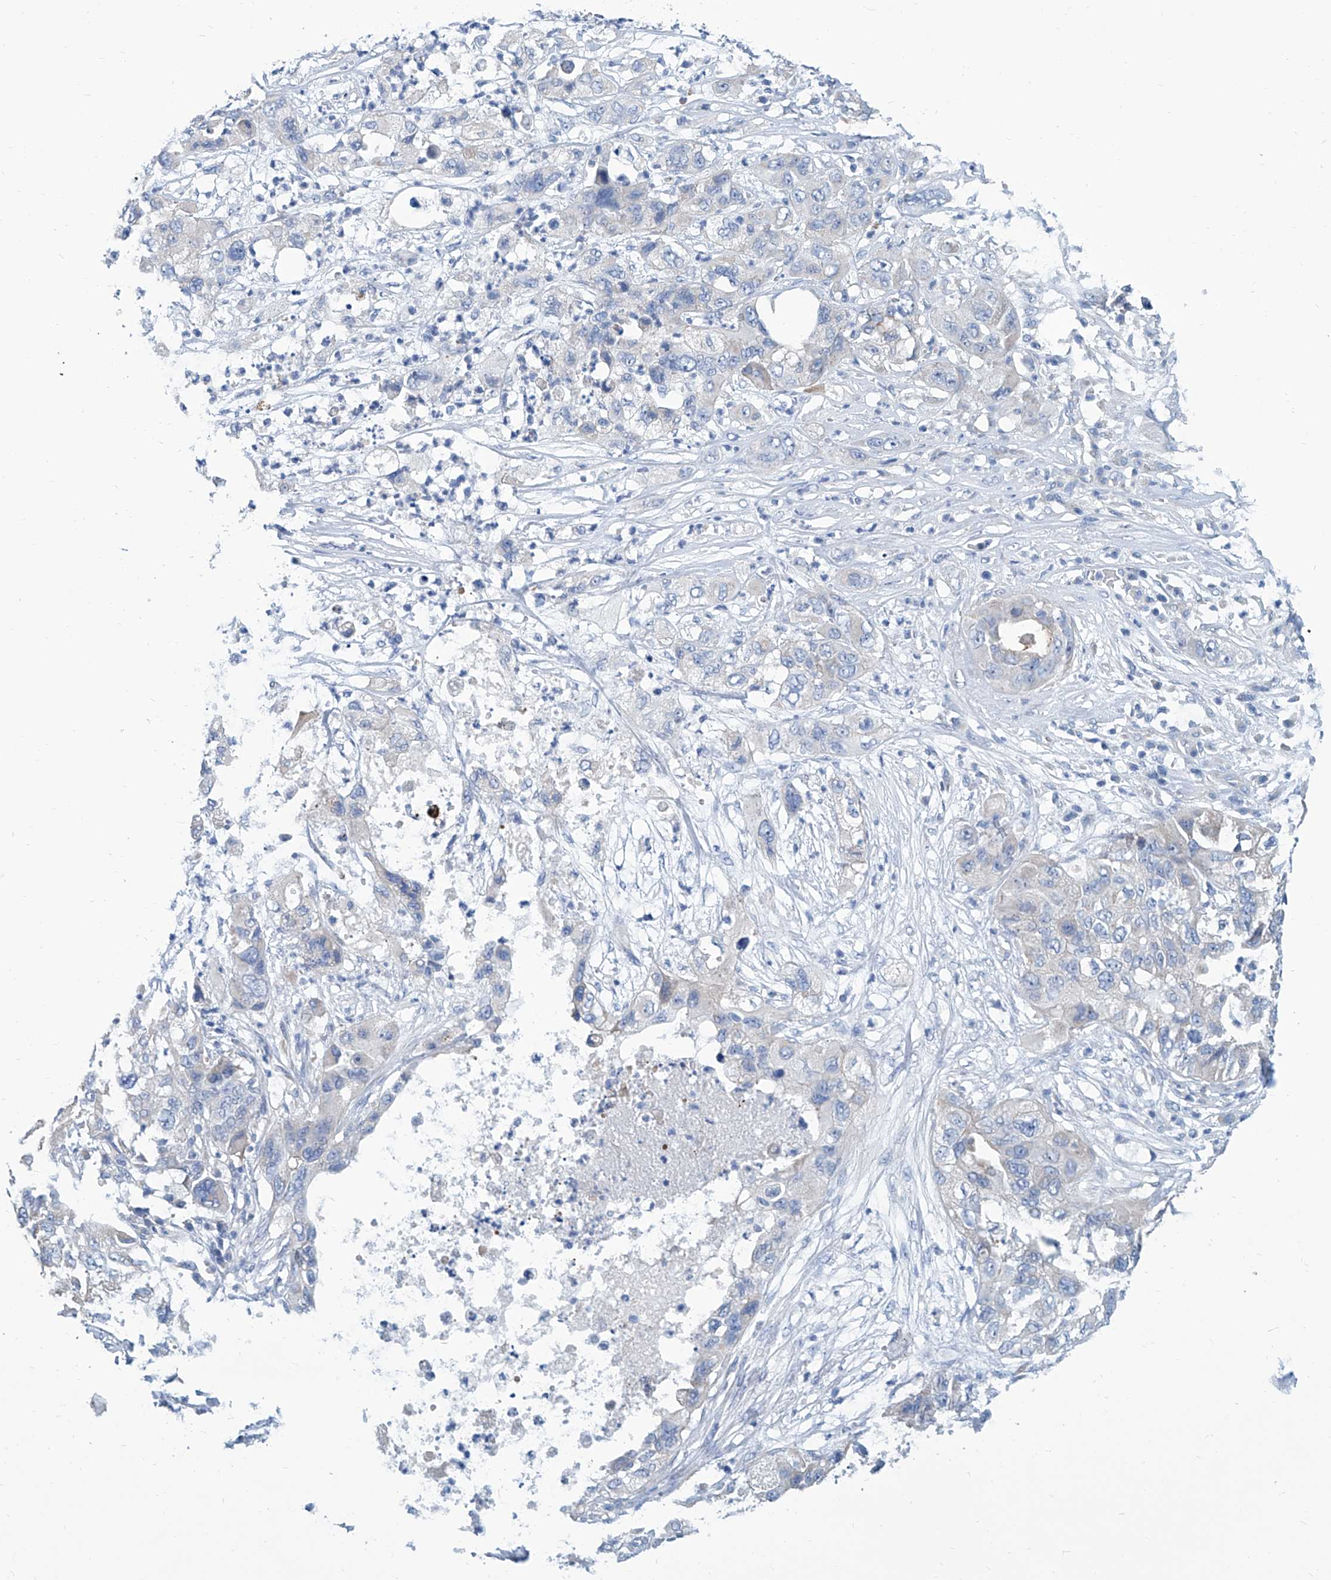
{"staining": {"intensity": "negative", "quantity": "none", "location": "none"}, "tissue": "pancreatic cancer", "cell_type": "Tumor cells", "image_type": "cancer", "snomed": [{"axis": "morphology", "description": "Adenocarcinoma, NOS"}, {"axis": "topography", "description": "Pancreas"}], "caption": "Adenocarcinoma (pancreatic) stained for a protein using immunohistochemistry demonstrates no staining tumor cells.", "gene": "ZNF519", "patient": {"sex": "female", "age": 78}}